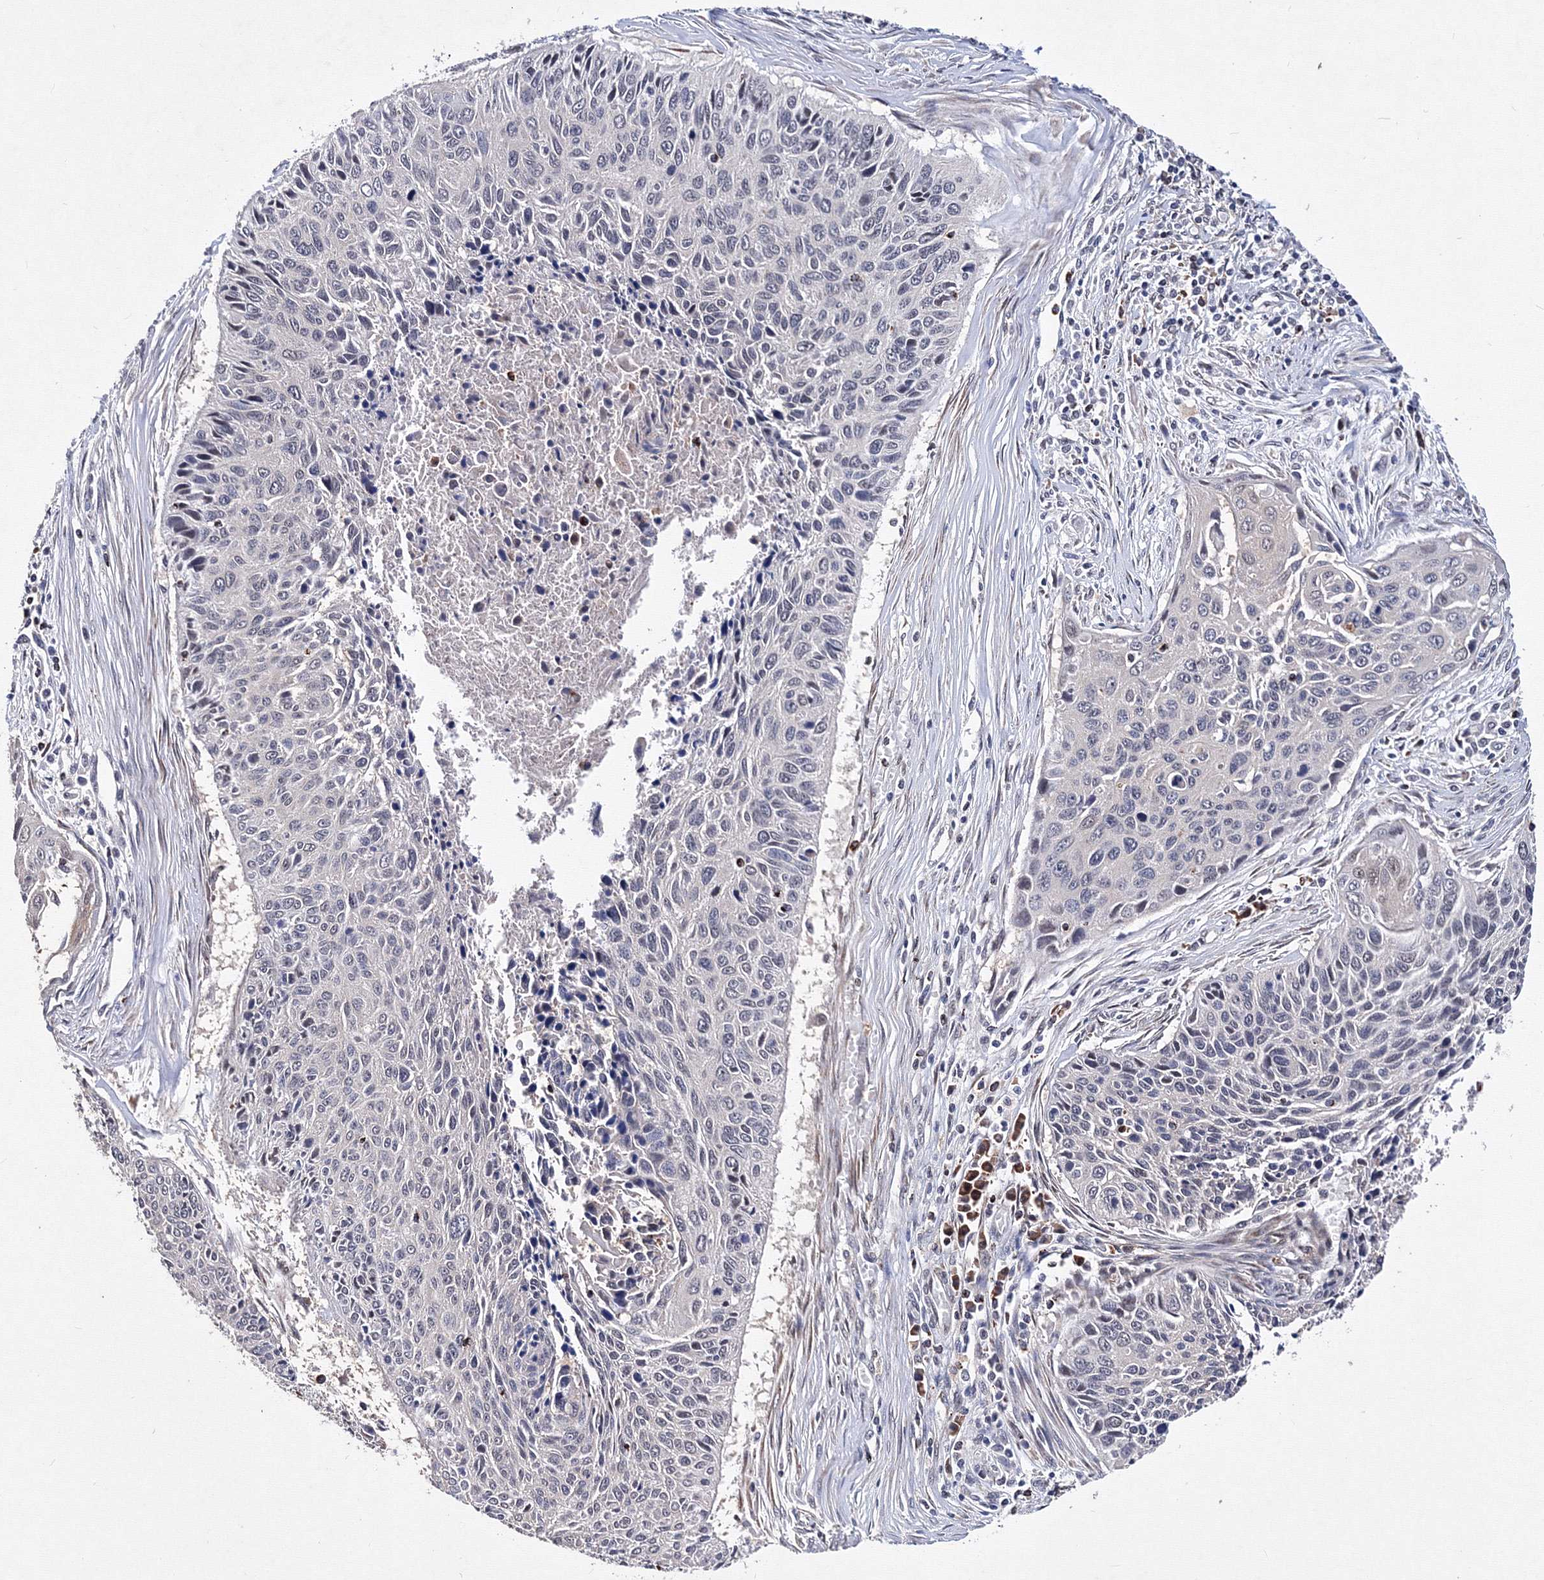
{"staining": {"intensity": "negative", "quantity": "none", "location": "none"}, "tissue": "cervical cancer", "cell_type": "Tumor cells", "image_type": "cancer", "snomed": [{"axis": "morphology", "description": "Squamous cell carcinoma, NOS"}, {"axis": "topography", "description": "Cervix"}], "caption": "Tumor cells show no significant protein expression in cervical cancer (squamous cell carcinoma). Nuclei are stained in blue.", "gene": "PHYKPL", "patient": {"sex": "female", "age": 55}}